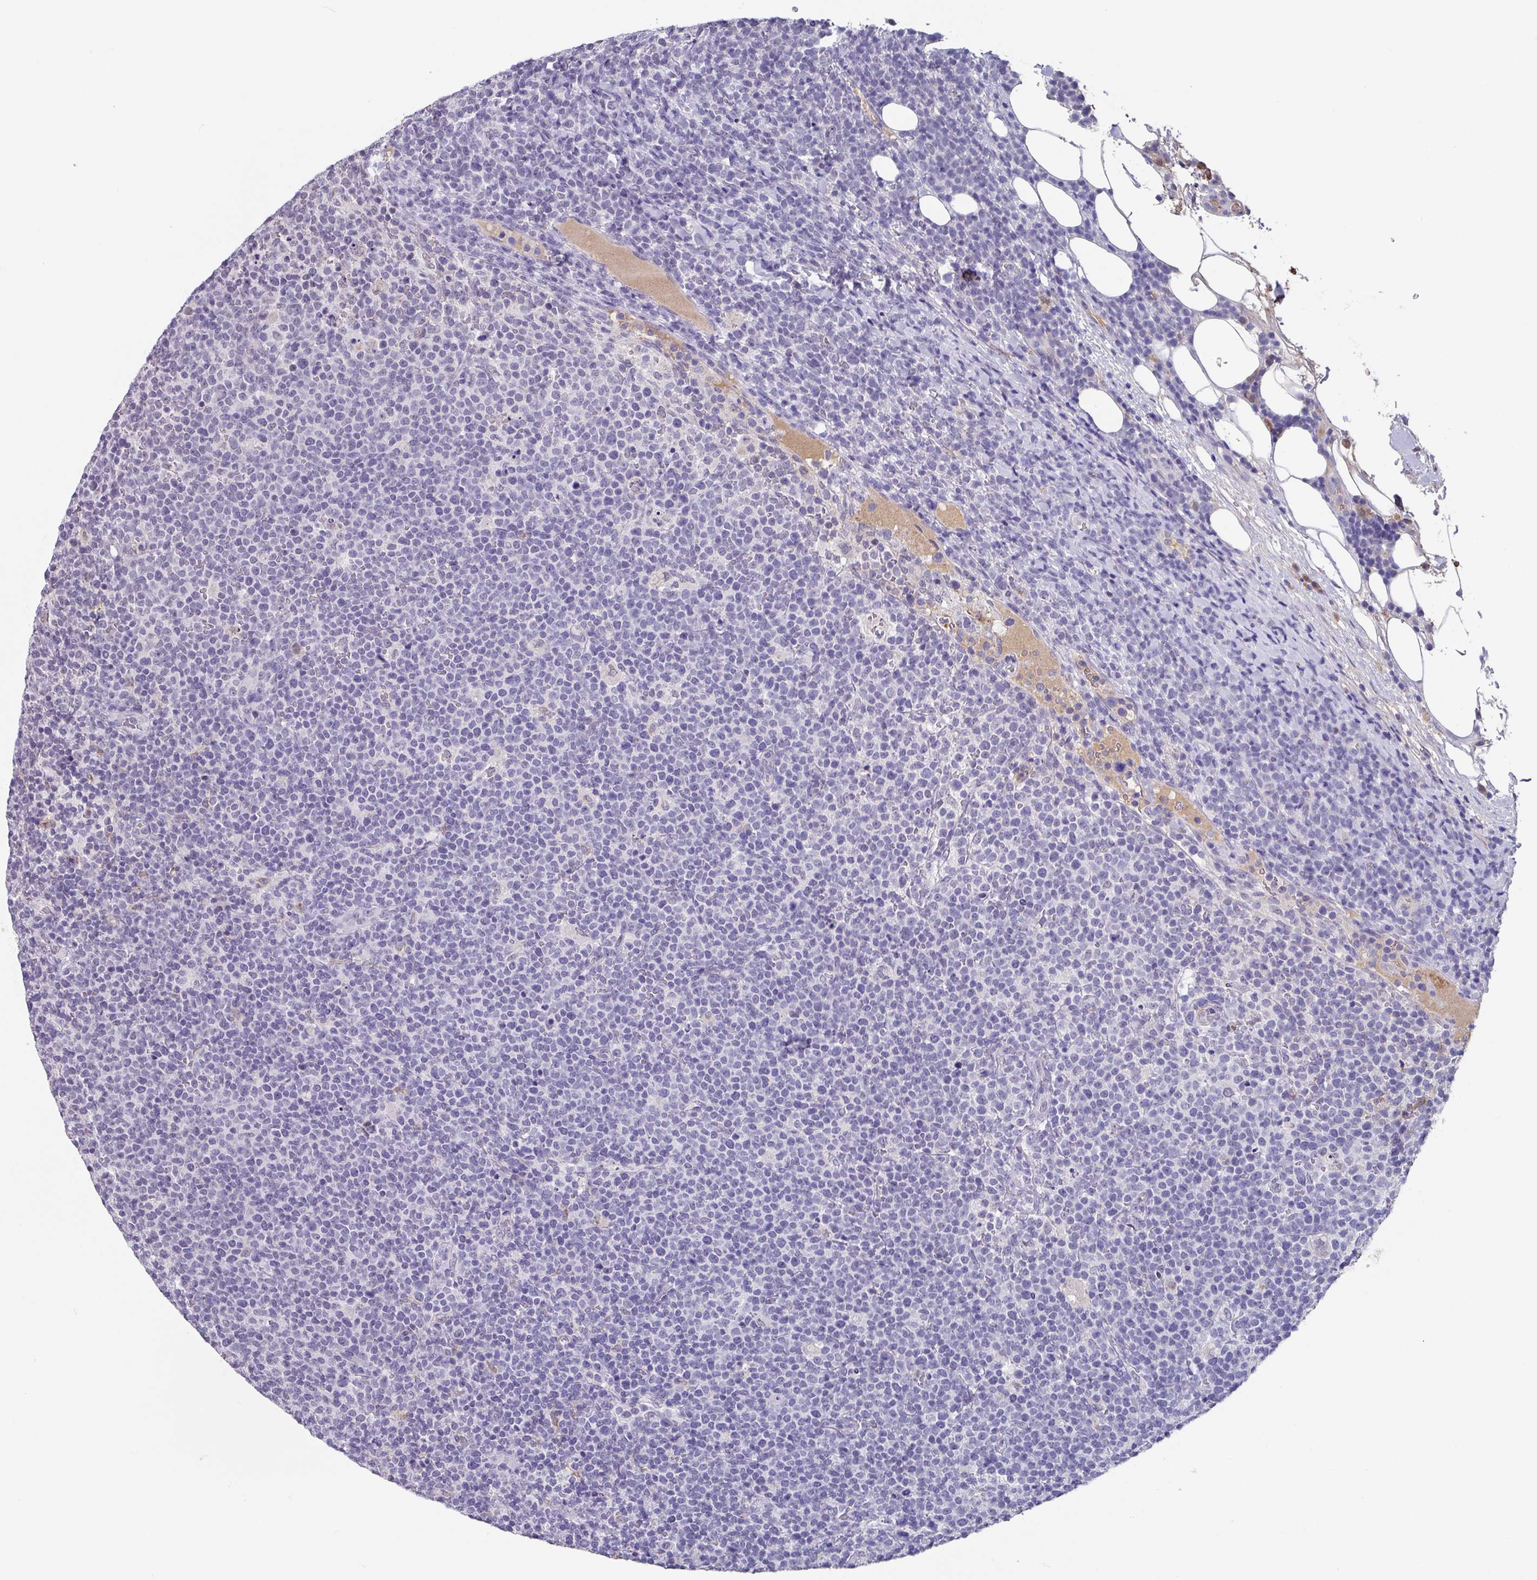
{"staining": {"intensity": "negative", "quantity": "none", "location": "none"}, "tissue": "lymphoma", "cell_type": "Tumor cells", "image_type": "cancer", "snomed": [{"axis": "morphology", "description": "Malignant lymphoma, non-Hodgkin's type, High grade"}, {"axis": "topography", "description": "Lymph node"}], "caption": "Immunohistochemistry (IHC) micrograph of neoplastic tissue: human high-grade malignant lymphoma, non-Hodgkin's type stained with DAB shows no significant protein staining in tumor cells.", "gene": "C1QB", "patient": {"sex": "male", "age": 61}}